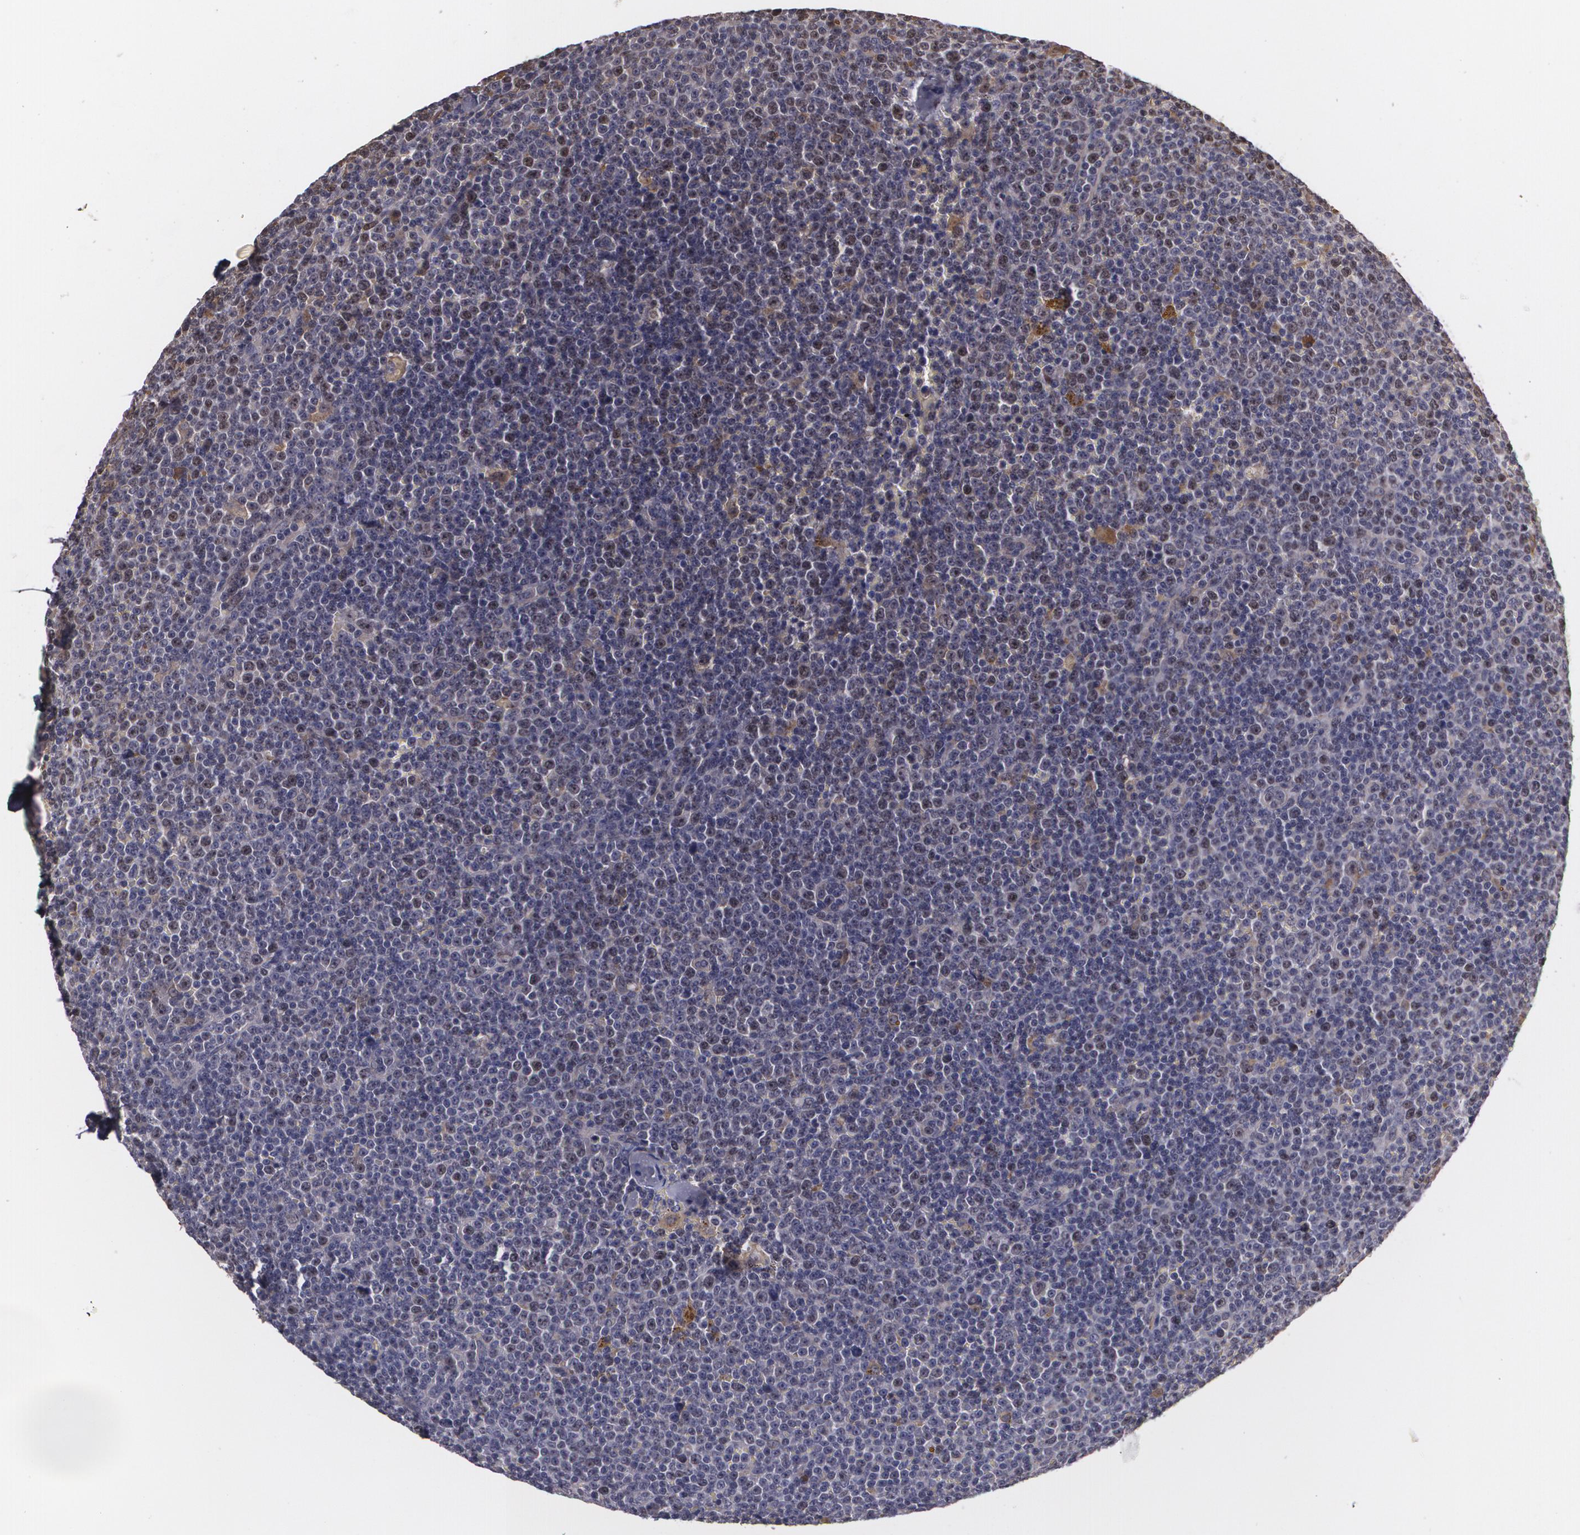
{"staining": {"intensity": "moderate", "quantity": "25%-75%", "location": "nuclear"}, "tissue": "lymphoma", "cell_type": "Tumor cells", "image_type": "cancer", "snomed": [{"axis": "morphology", "description": "Malignant lymphoma, non-Hodgkin's type, Low grade"}, {"axis": "topography", "description": "Lymph node"}], "caption": "Immunohistochemistry (IHC) (DAB (3,3'-diaminobenzidine)) staining of human lymphoma exhibits moderate nuclear protein staining in about 25%-75% of tumor cells. (Stains: DAB (3,3'-diaminobenzidine) in brown, nuclei in blue, Microscopy: brightfield microscopy at high magnification).", "gene": "BRCA1", "patient": {"sex": "male", "age": 50}}